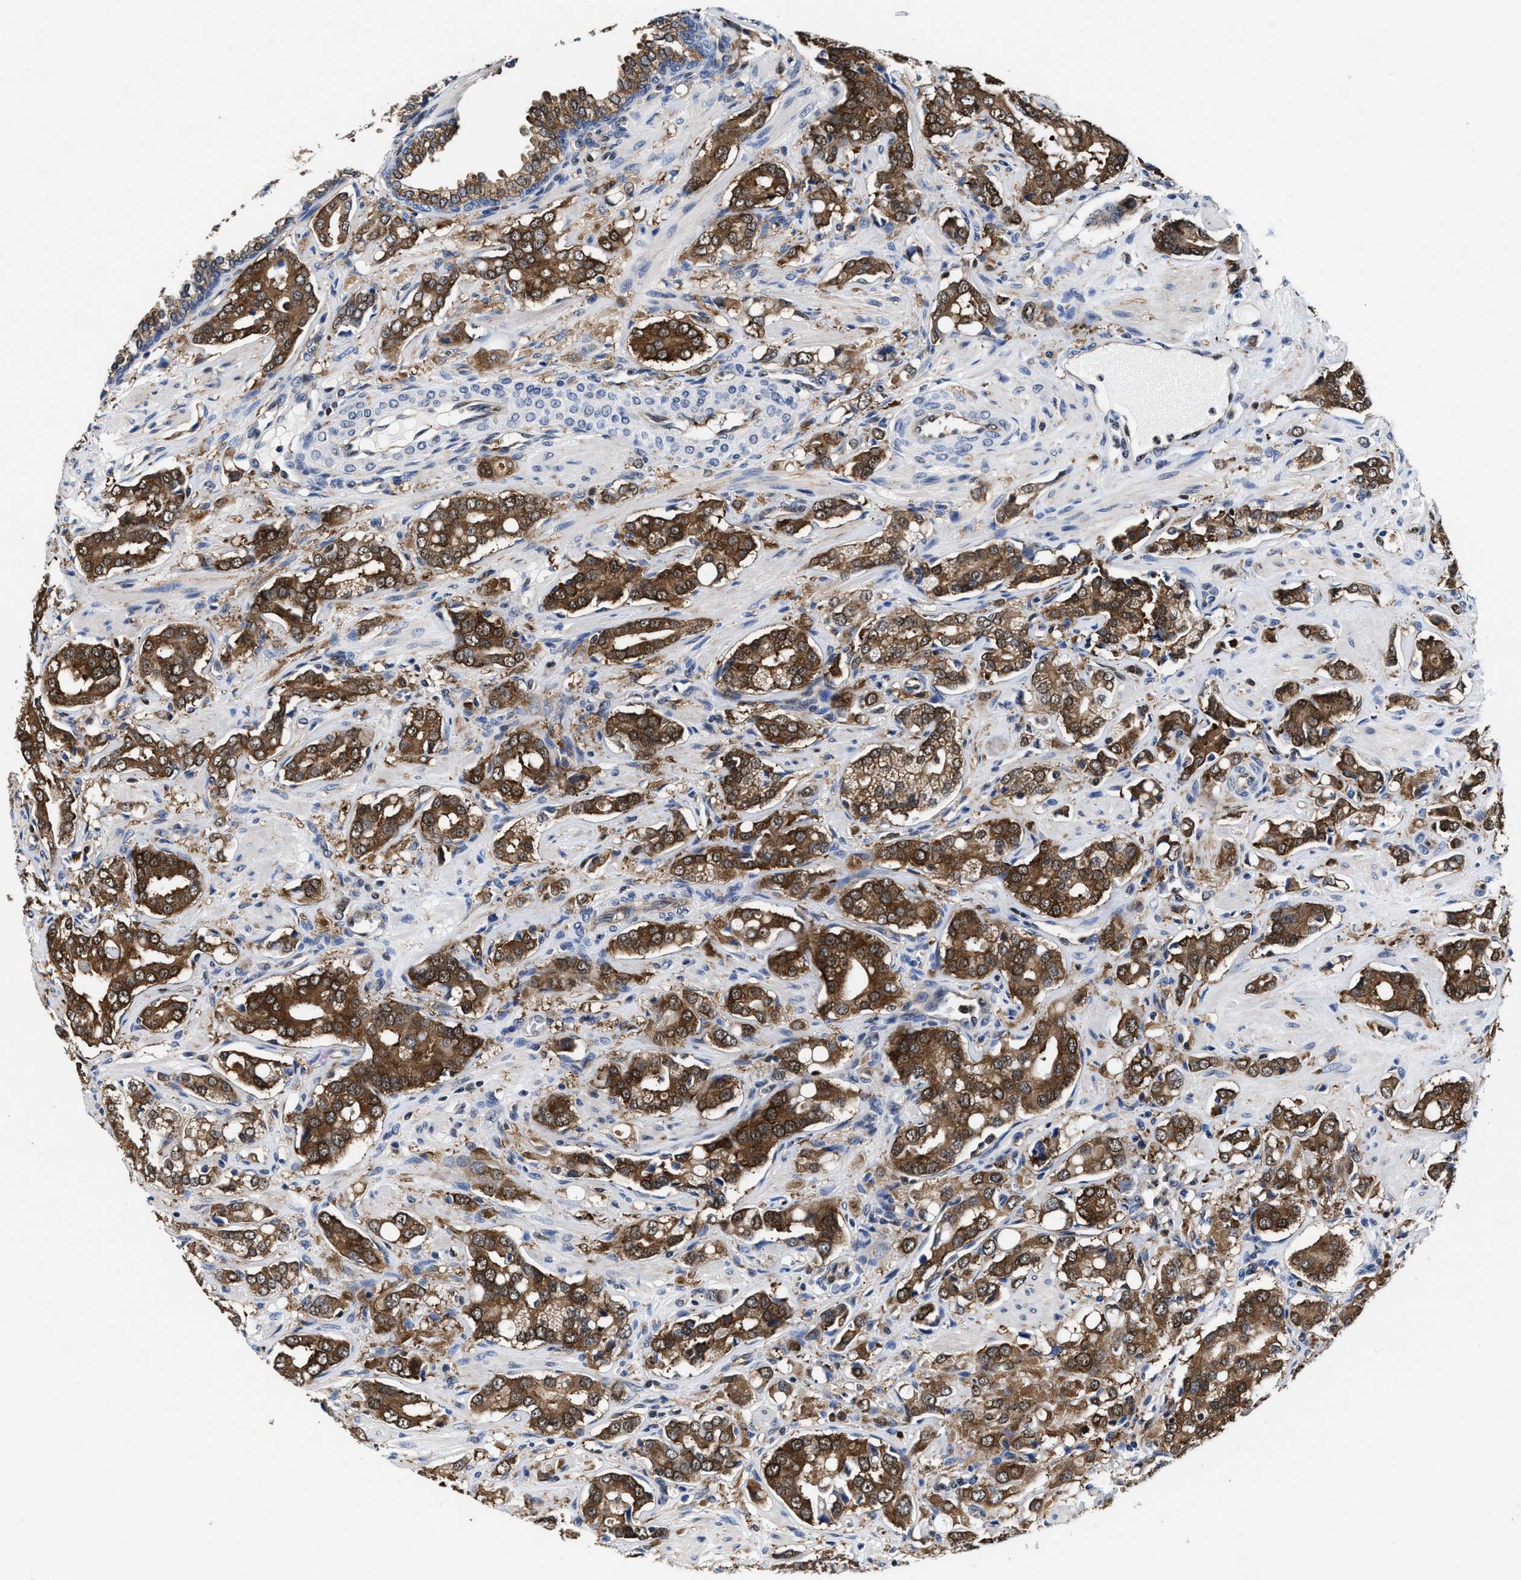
{"staining": {"intensity": "moderate", "quantity": ">75%", "location": "cytoplasmic/membranous"}, "tissue": "prostate cancer", "cell_type": "Tumor cells", "image_type": "cancer", "snomed": [{"axis": "morphology", "description": "Adenocarcinoma, High grade"}, {"axis": "topography", "description": "Prostate"}], "caption": "Tumor cells reveal medium levels of moderate cytoplasmic/membranous expression in approximately >75% of cells in prostate high-grade adenocarcinoma.", "gene": "ACLY", "patient": {"sex": "male", "age": 52}}